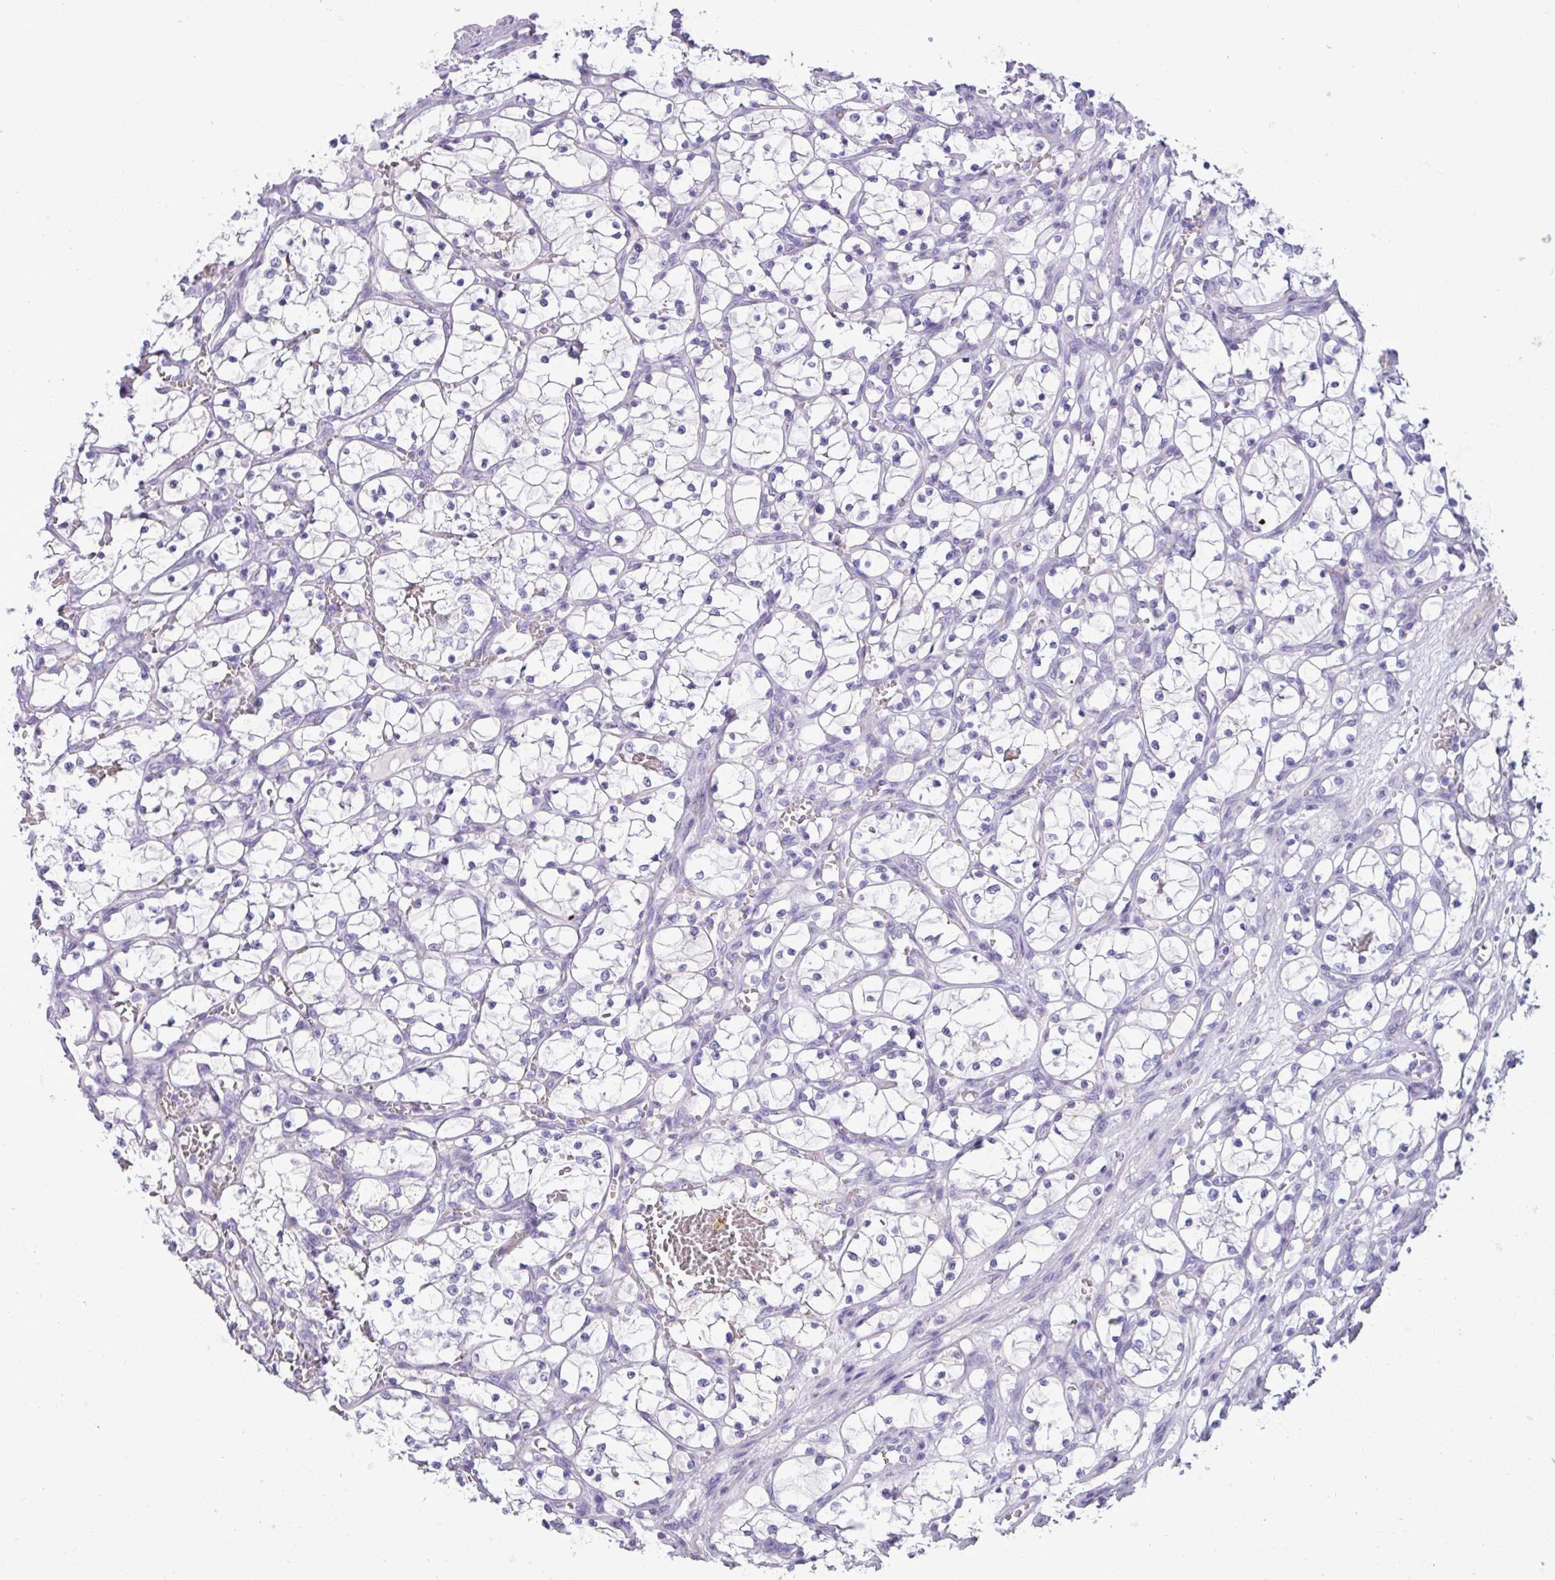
{"staining": {"intensity": "negative", "quantity": "none", "location": "none"}, "tissue": "renal cancer", "cell_type": "Tumor cells", "image_type": "cancer", "snomed": [{"axis": "morphology", "description": "Adenocarcinoma, NOS"}, {"axis": "topography", "description": "Kidney"}], "caption": "IHC histopathology image of neoplastic tissue: renal cancer (adenocarcinoma) stained with DAB displays no significant protein expression in tumor cells. The staining is performed using DAB brown chromogen with nuclei counter-stained in using hematoxylin.", "gene": "STIMATE", "patient": {"sex": "female", "age": 69}}